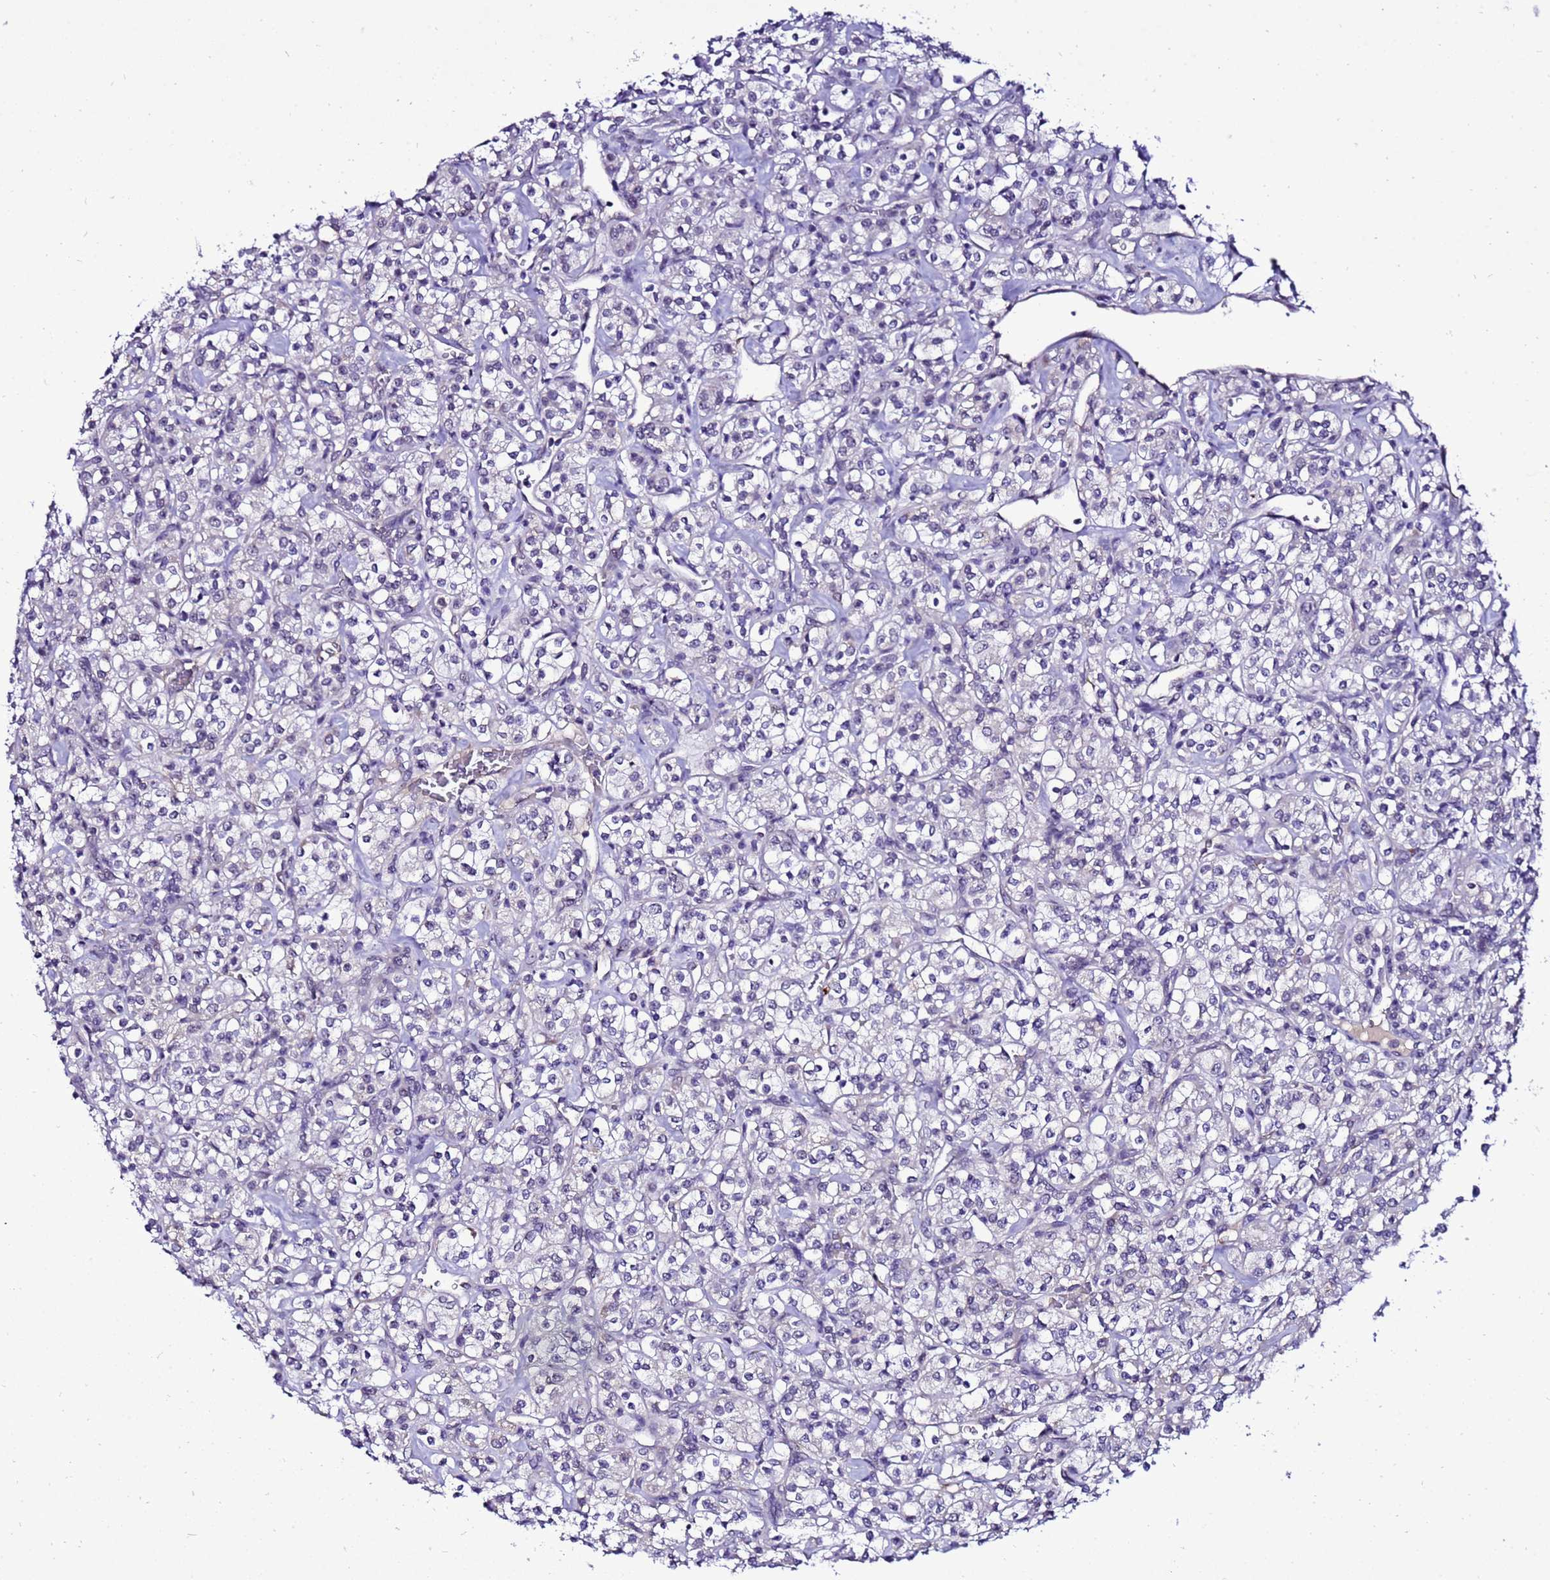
{"staining": {"intensity": "negative", "quantity": "none", "location": "none"}, "tissue": "renal cancer", "cell_type": "Tumor cells", "image_type": "cancer", "snomed": [{"axis": "morphology", "description": "Adenocarcinoma, NOS"}, {"axis": "topography", "description": "Kidney"}], "caption": "A micrograph of renal cancer (adenocarcinoma) stained for a protein displays no brown staining in tumor cells. (Stains: DAB (3,3'-diaminobenzidine) immunohistochemistry with hematoxylin counter stain, Microscopy: brightfield microscopy at high magnification).", "gene": "C19orf47", "patient": {"sex": "male", "age": 77}}